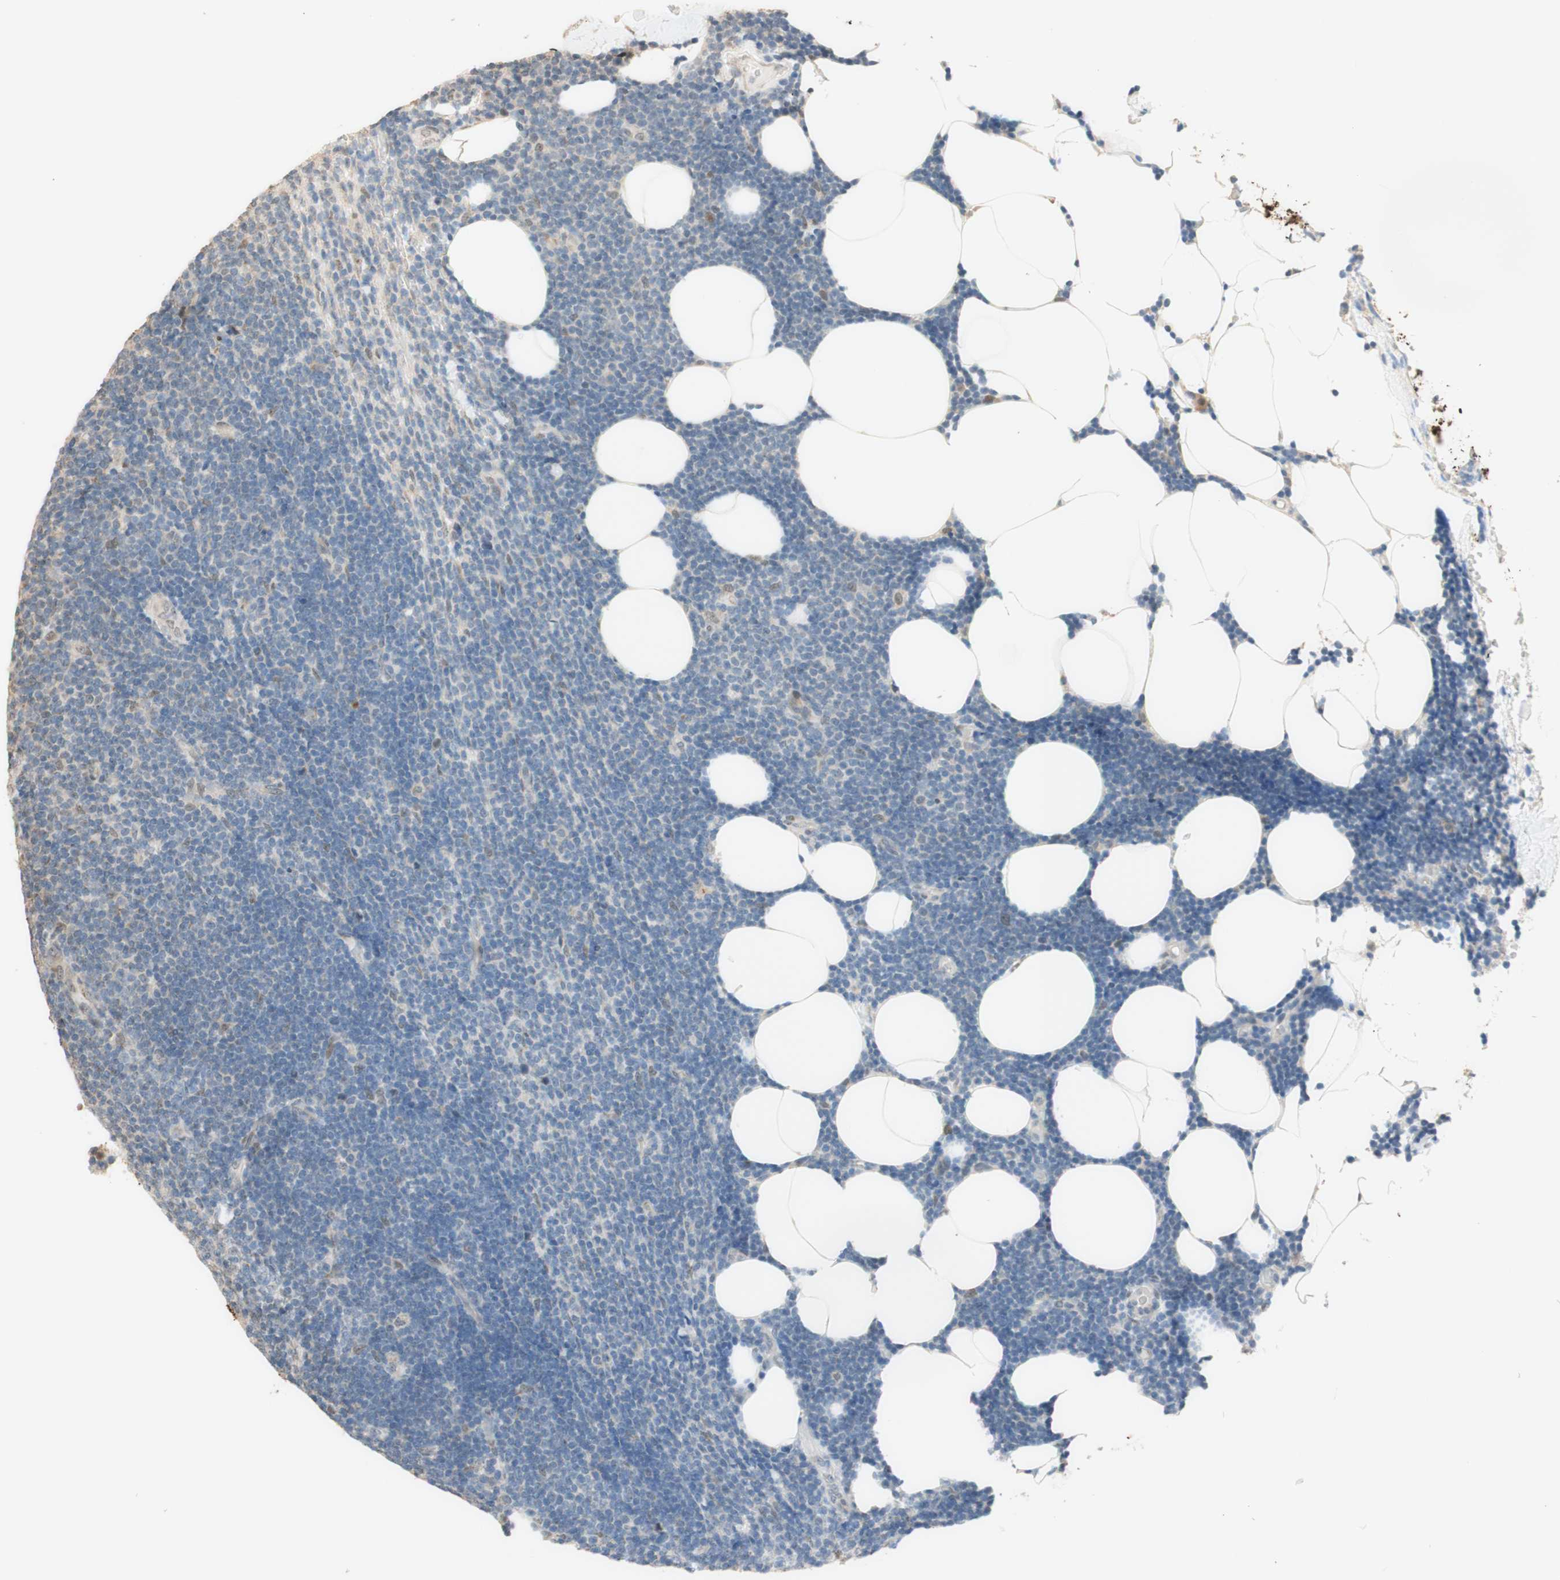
{"staining": {"intensity": "weak", "quantity": "<25%", "location": "cytoplasmic/membranous"}, "tissue": "lymphoma", "cell_type": "Tumor cells", "image_type": "cancer", "snomed": [{"axis": "morphology", "description": "Malignant lymphoma, non-Hodgkin's type, Low grade"}, {"axis": "topography", "description": "Lymph node"}], "caption": "DAB immunohistochemical staining of malignant lymphoma, non-Hodgkin's type (low-grade) shows no significant expression in tumor cells.", "gene": "CCNC", "patient": {"sex": "male", "age": 66}}